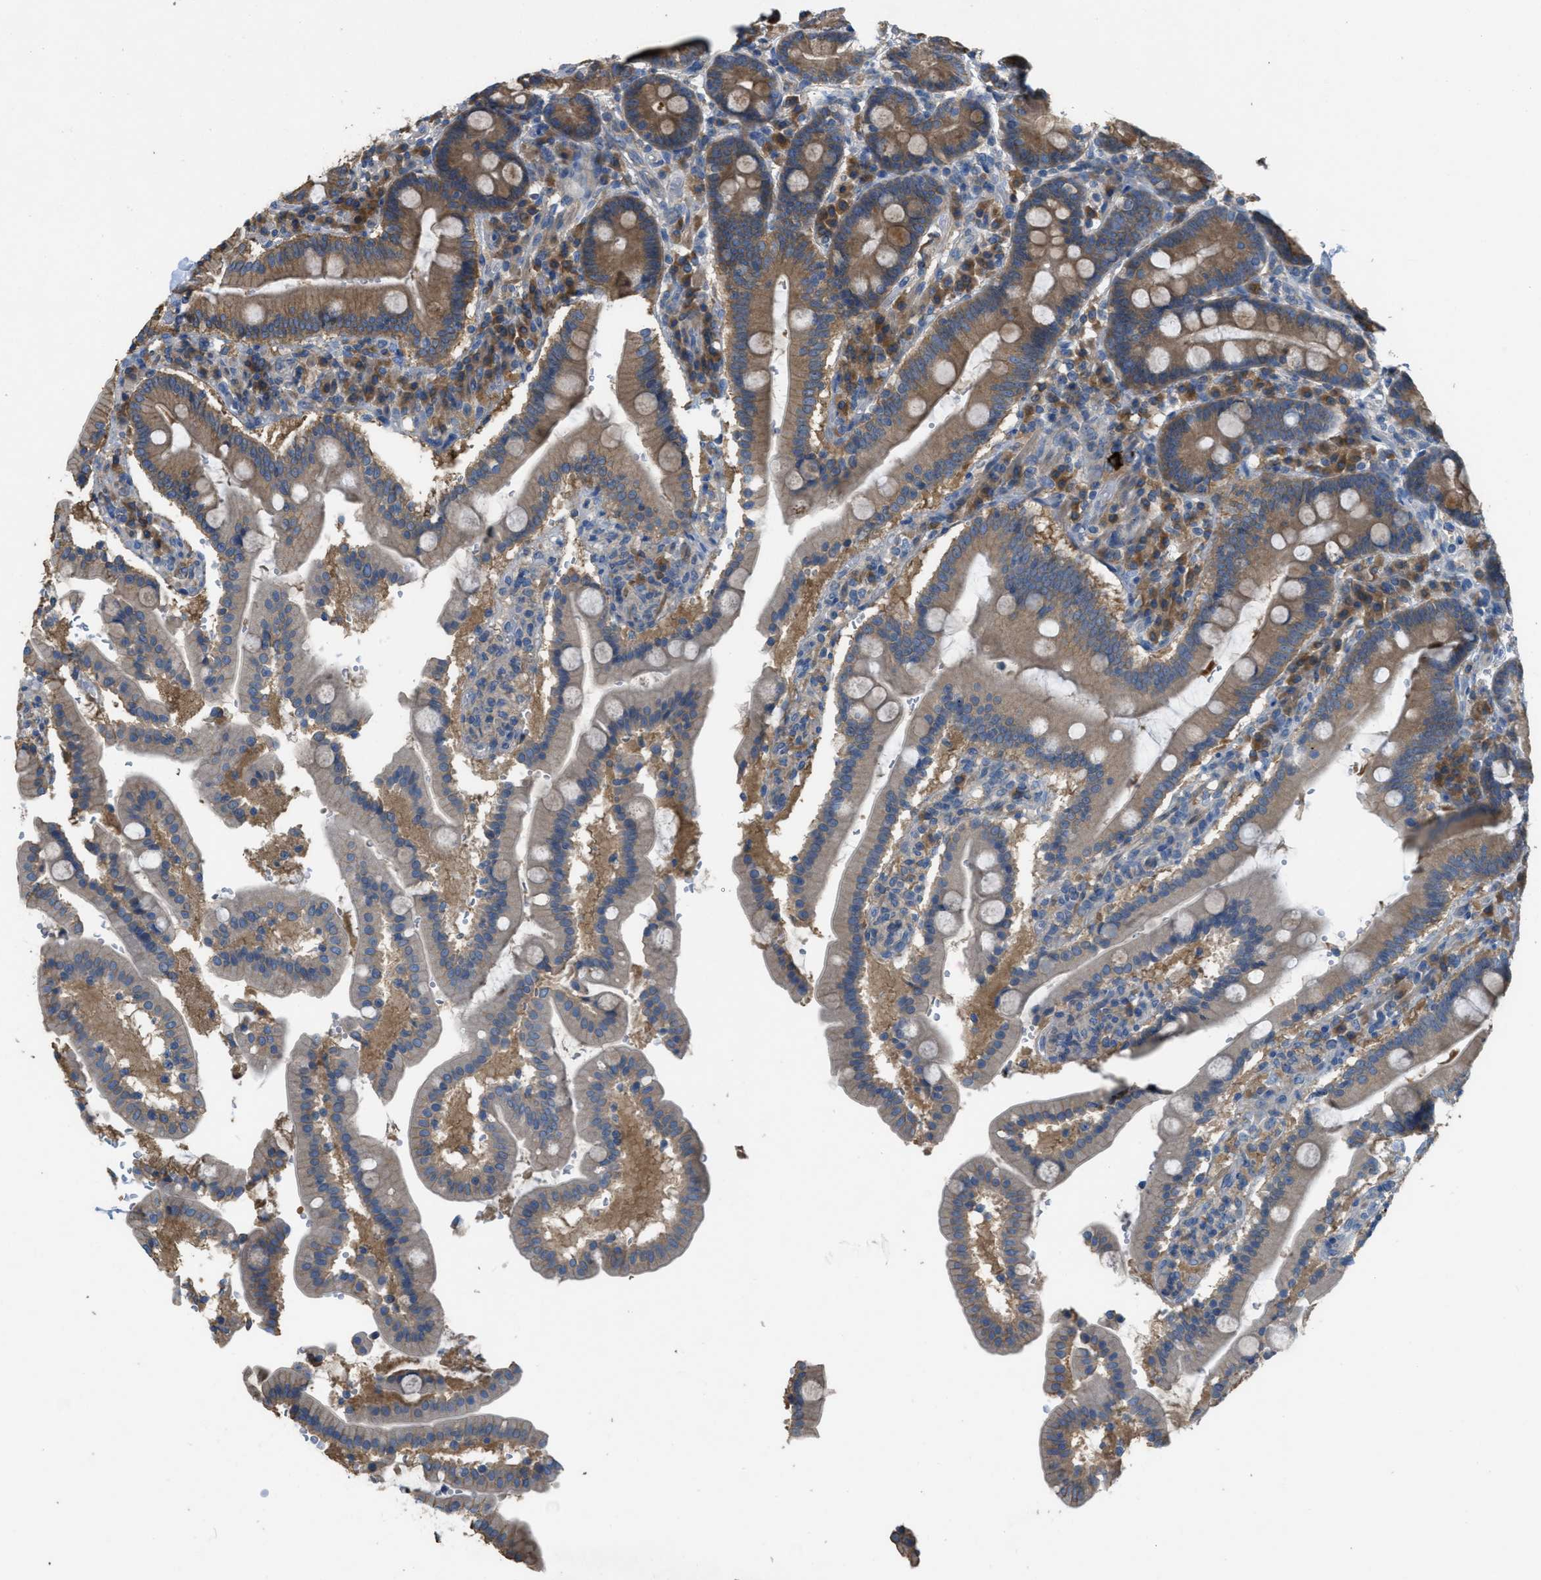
{"staining": {"intensity": "moderate", "quantity": ">75%", "location": "cytoplasmic/membranous"}, "tissue": "duodenum", "cell_type": "Glandular cells", "image_type": "normal", "snomed": [{"axis": "morphology", "description": "Normal tissue, NOS"}, {"axis": "topography", "description": "Small intestine, NOS"}], "caption": "This is a photomicrograph of immunohistochemistry (IHC) staining of benign duodenum, which shows moderate staining in the cytoplasmic/membranous of glandular cells.", "gene": "UBA5", "patient": {"sex": "female", "age": 71}}